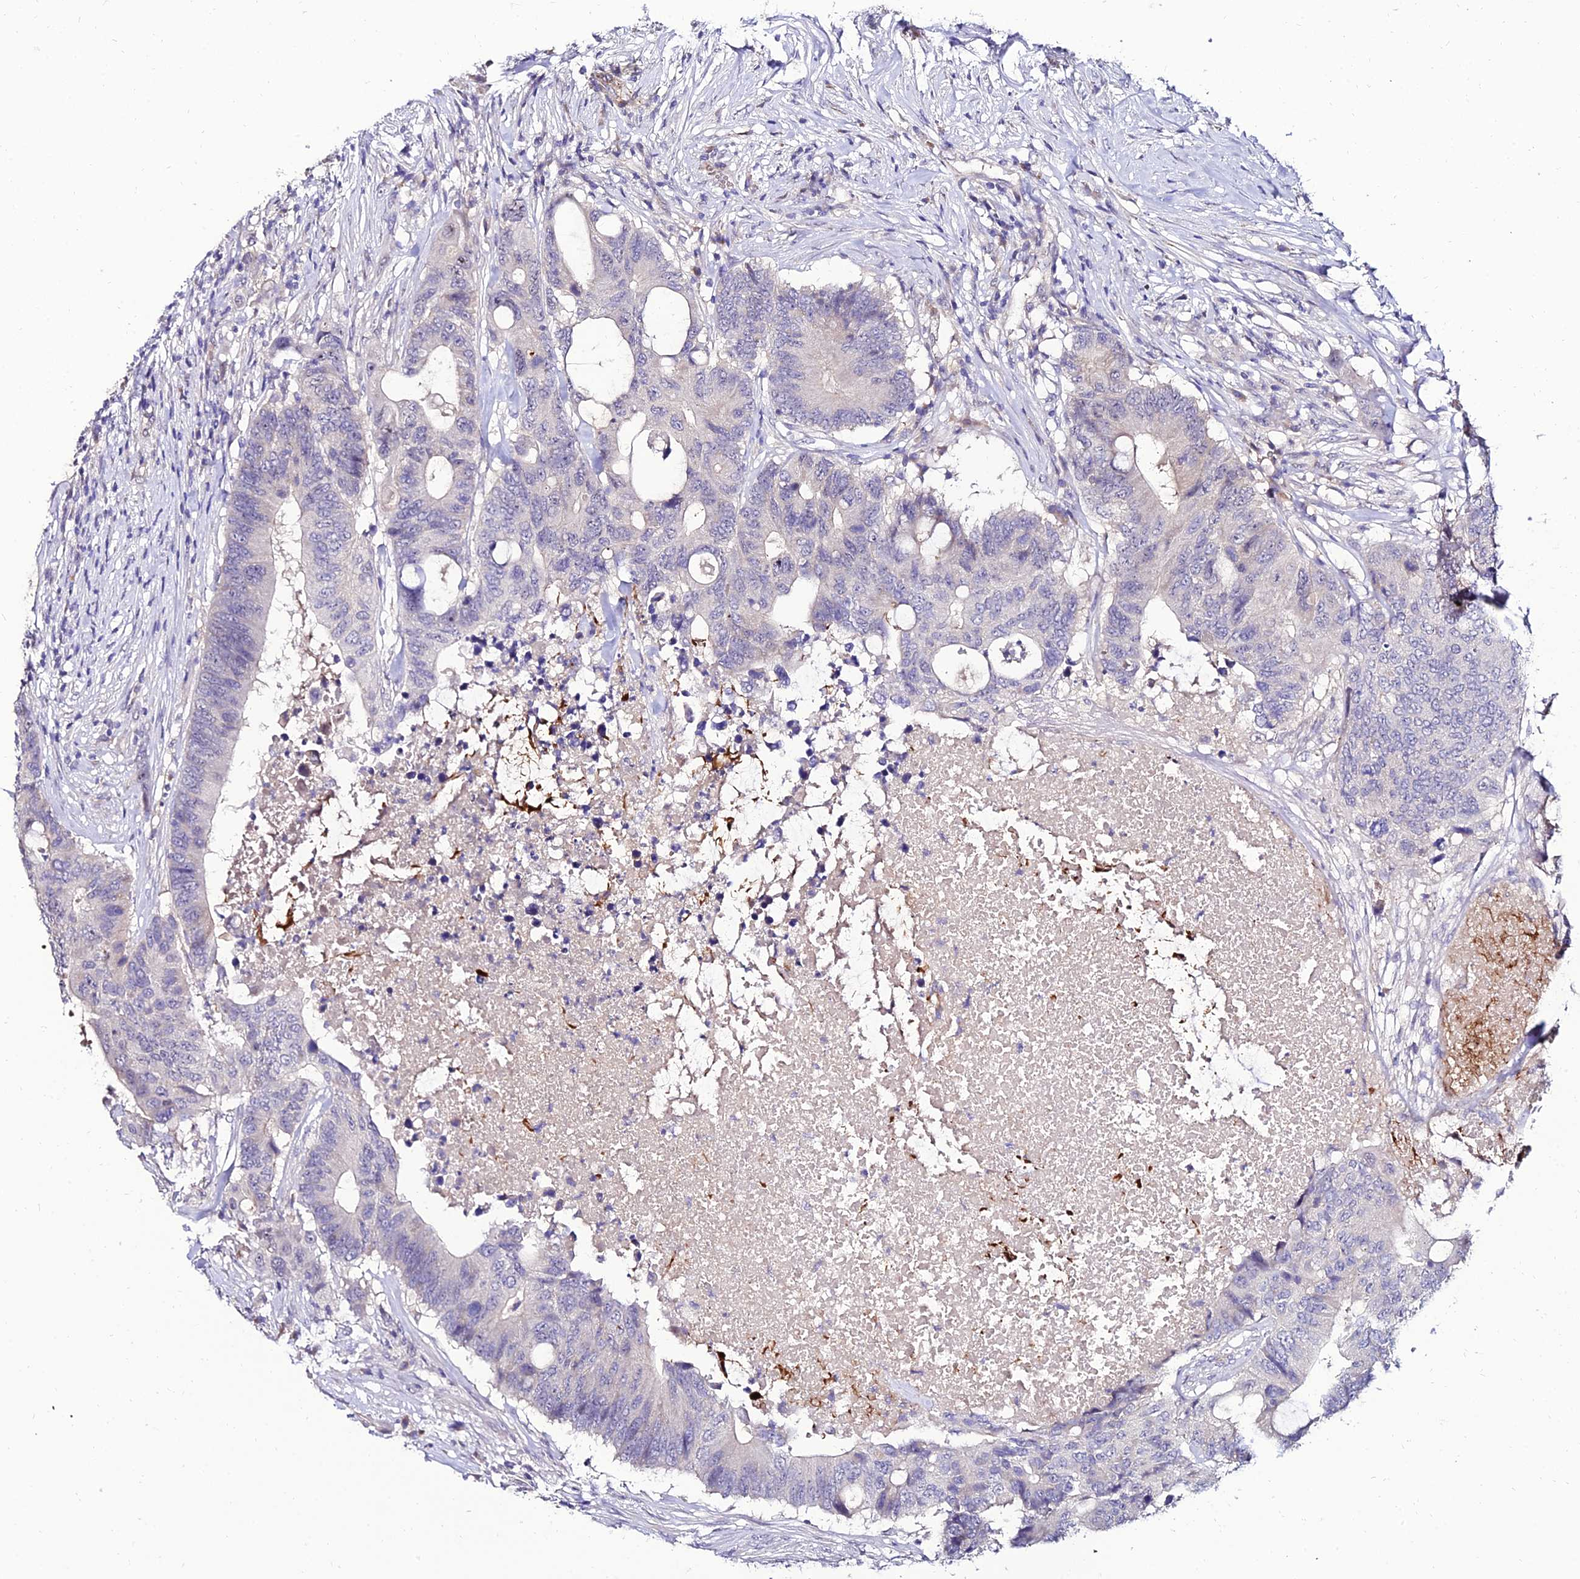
{"staining": {"intensity": "negative", "quantity": "none", "location": "none"}, "tissue": "colorectal cancer", "cell_type": "Tumor cells", "image_type": "cancer", "snomed": [{"axis": "morphology", "description": "Adenocarcinoma, NOS"}, {"axis": "topography", "description": "Colon"}], "caption": "A histopathology image of human colorectal adenocarcinoma is negative for staining in tumor cells.", "gene": "ALDH3B2", "patient": {"sex": "male", "age": 71}}